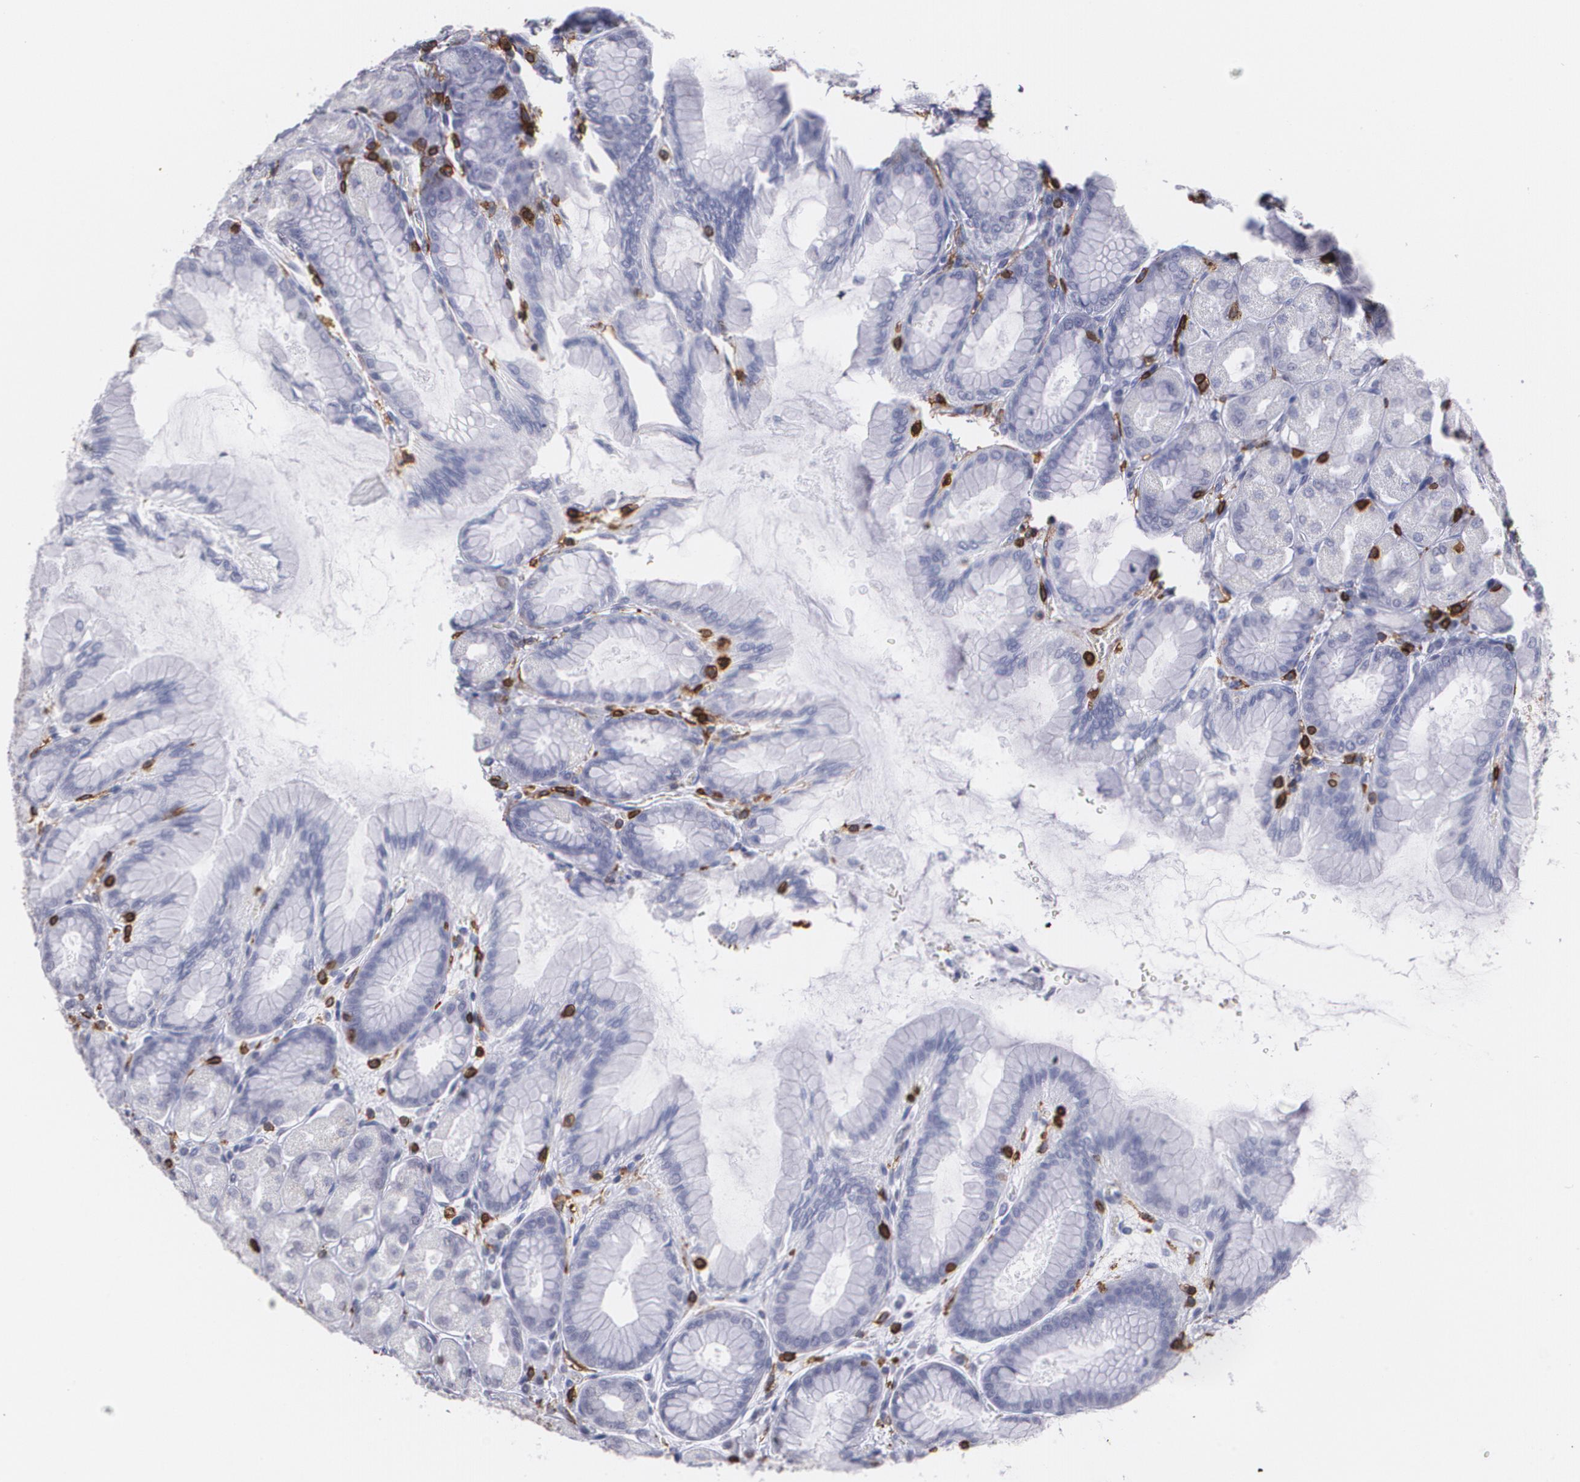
{"staining": {"intensity": "negative", "quantity": "none", "location": "none"}, "tissue": "stomach", "cell_type": "Glandular cells", "image_type": "normal", "snomed": [{"axis": "morphology", "description": "Normal tissue, NOS"}, {"axis": "topography", "description": "Stomach, upper"}], "caption": "The immunohistochemistry (IHC) histopathology image has no significant expression in glandular cells of stomach. (DAB (3,3'-diaminobenzidine) immunohistochemistry (IHC) visualized using brightfield microscopy, high magnification).", "gene": "PTPRC", "patient": {"sex": "female", "age": 56}}